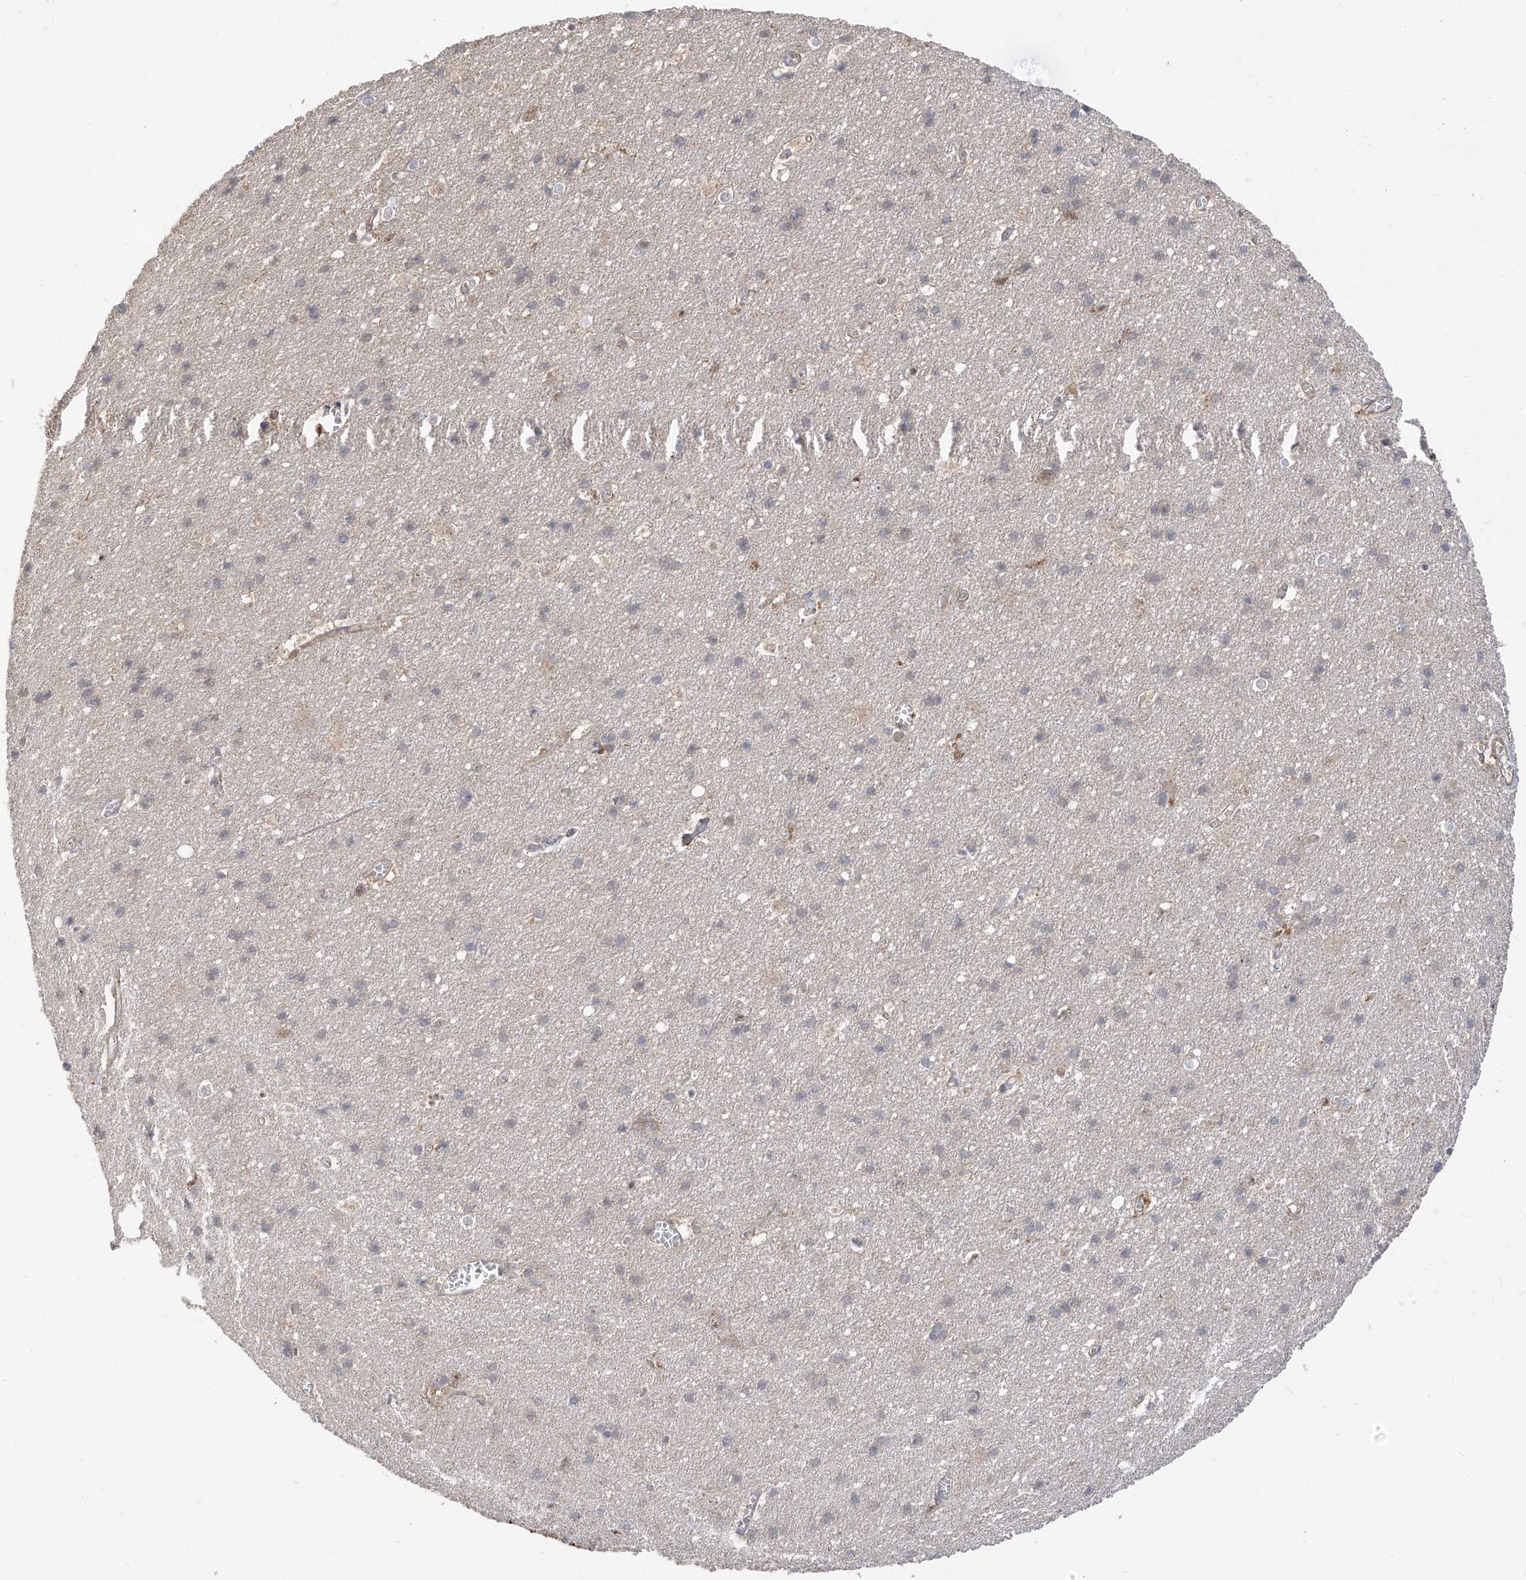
{"staining": {"intensity": "weak", "quantity": ">75%", "location": "cytoplasmic/membranous"}, "tissue": "cerebral cortex", "cell_type": "Endothelial cells", "image_type": "normal", "snomed": [{"axis": "morphology", "description": "Normal tissue, NOS"}, {"axis": "topography", "description": "Cerebral cortex"}], "caption": "Protein expression analysis of normal human cerebral cortex reveals weak cytoplasmic/membranous staining in about >75% of endothelial cells.", "gene": "ATAD2B", "patient": {"sex": "male", "age": 54}}